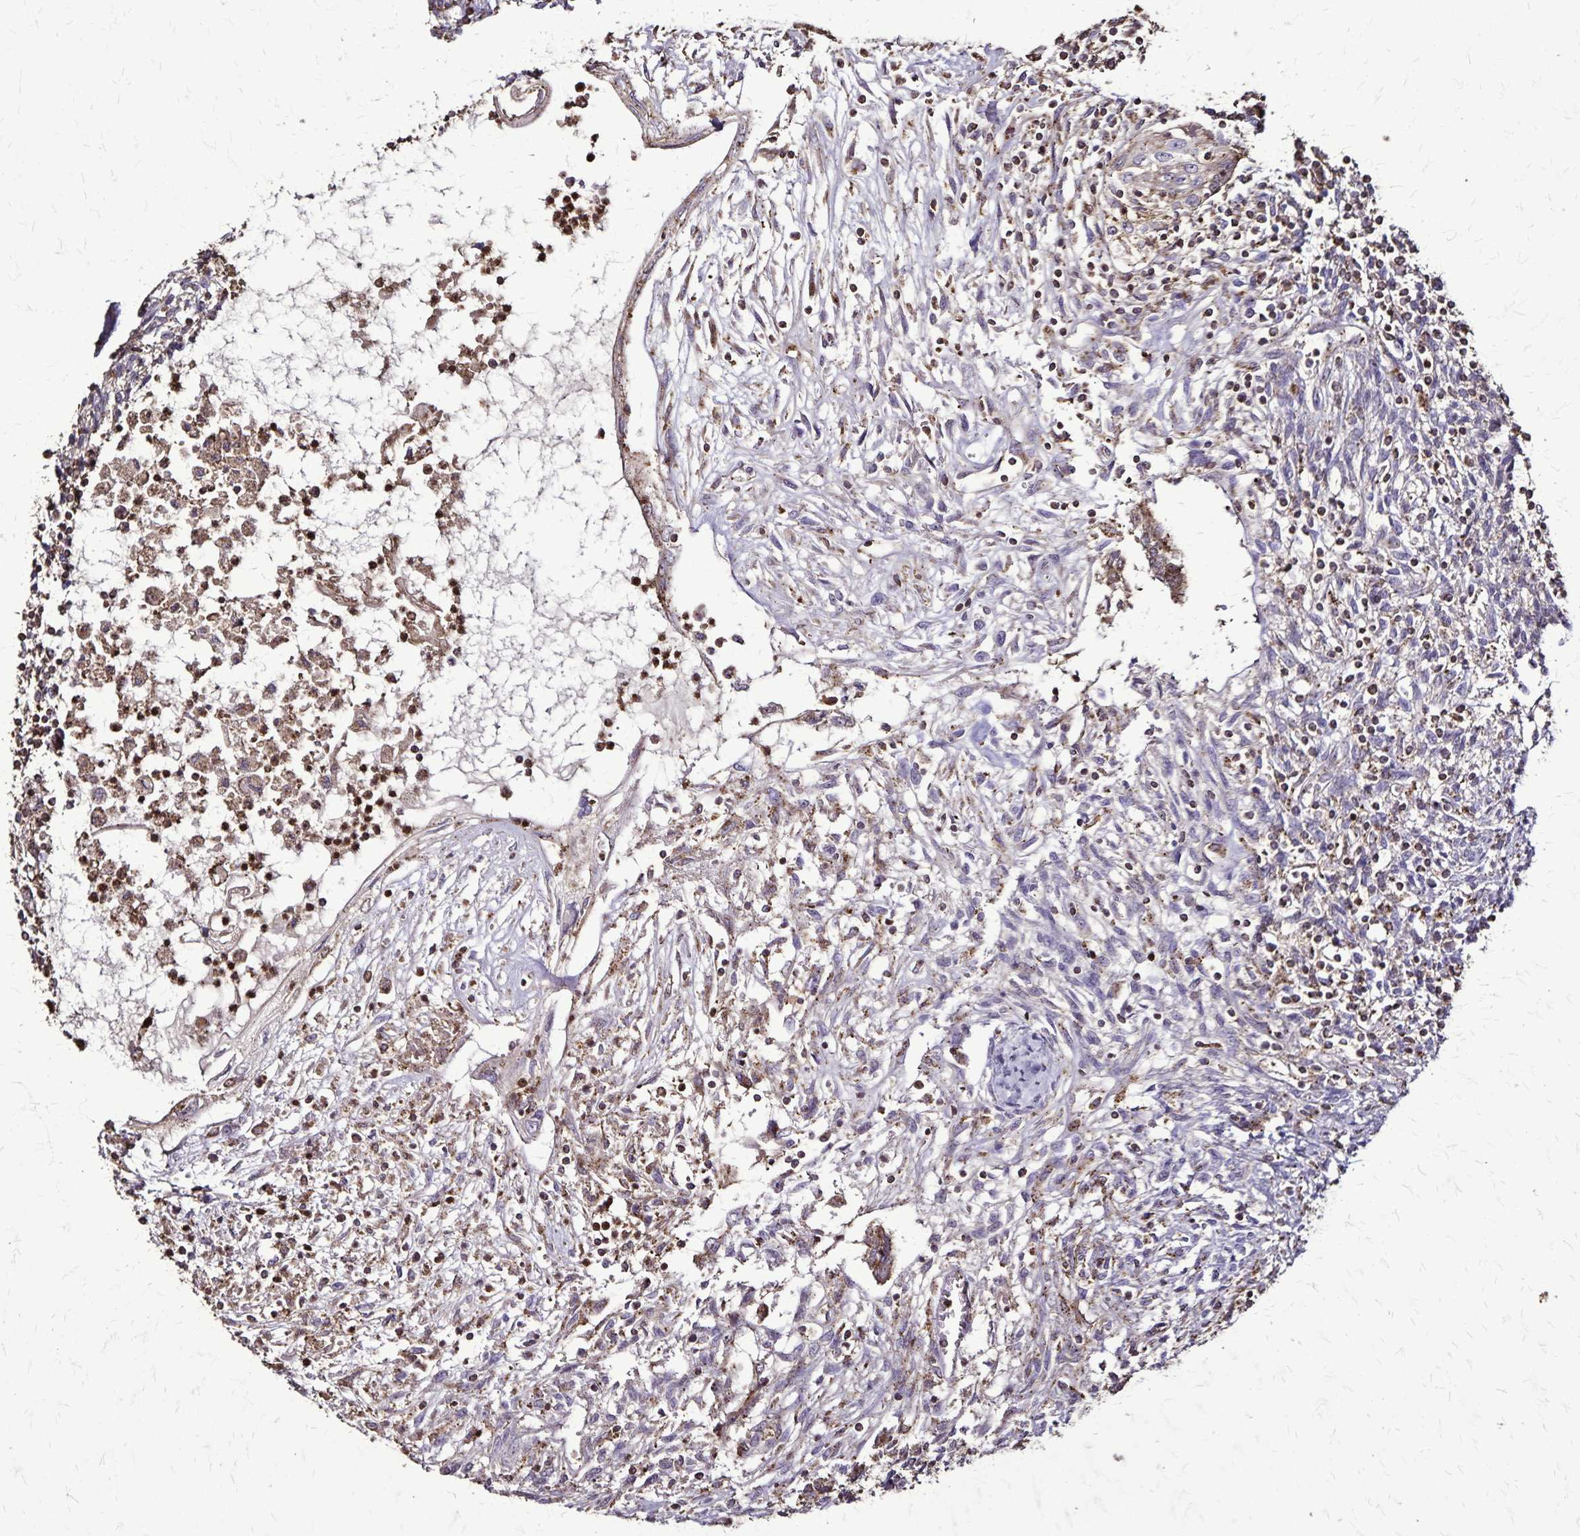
{"staining": {"intensity": "negative", "quantity": "none", "location": "none"}, "tissue": "testis cancer", "cell_type": "Tumor cells", "image_type": "cancer", "snomed": [{"axis": "morphology", "description": "Carcinoma, Embryonal, NOS"}, {"axis": "topography", "description": "Testis"}], "caption": "Immunohistochemical staining of human embryonal carcinoma (testis) reveals no significant positivity in tumor cells.", "gene": "CHMP1B", "patient": {"sex": "male", "age": 37}}